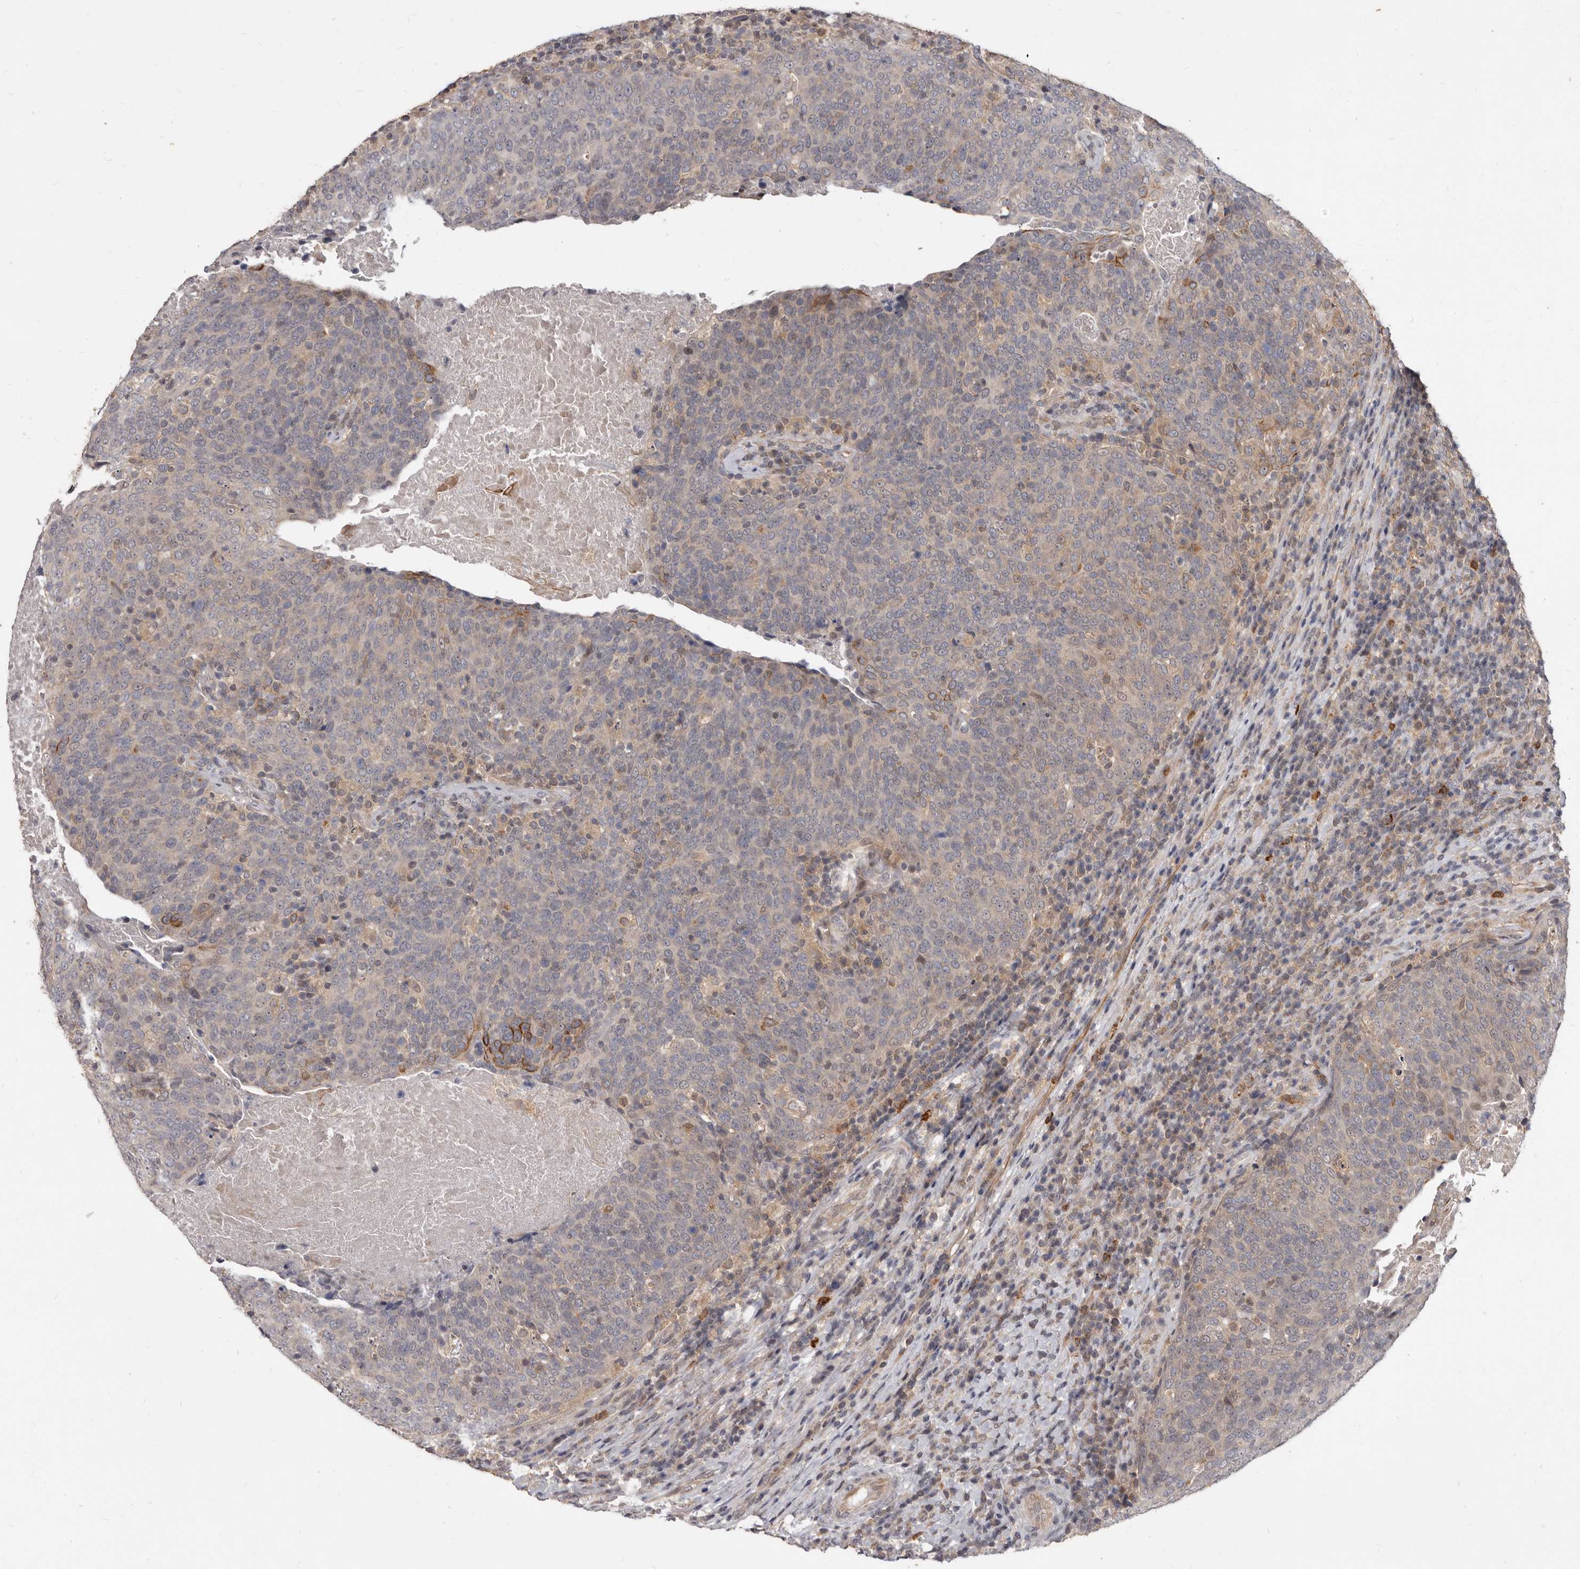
{"staining": {"intensity": "strong", "quantity": "<25%", "location": "cytoplasmic/membranous"}, "tissue": "head and neck cancer", "cell_type": "Tumor cells", "image_type": "cancer", "snomed": [{"axis": "morphology", "description": "Squamous cell carcinoma, NOS"}, {"axis": "morphology", "description": "Squamous cell carcinoma, metastatic, NOS"}, {"axis": "topography", "description": "Lymph node"}, {"axis": "topography", "description": "Head-Neck"}], "caption": "Immunohistochemistry (IHC) micrograph of head and neck metastatic squamous cell carcinoma stained for a protein (brown), which displays medium levels of strong cytoplasmic/membranous staining in about <25% of tumor cells.", "gene": "ACLY", "patient": {"sex": "male", "age": 62}}